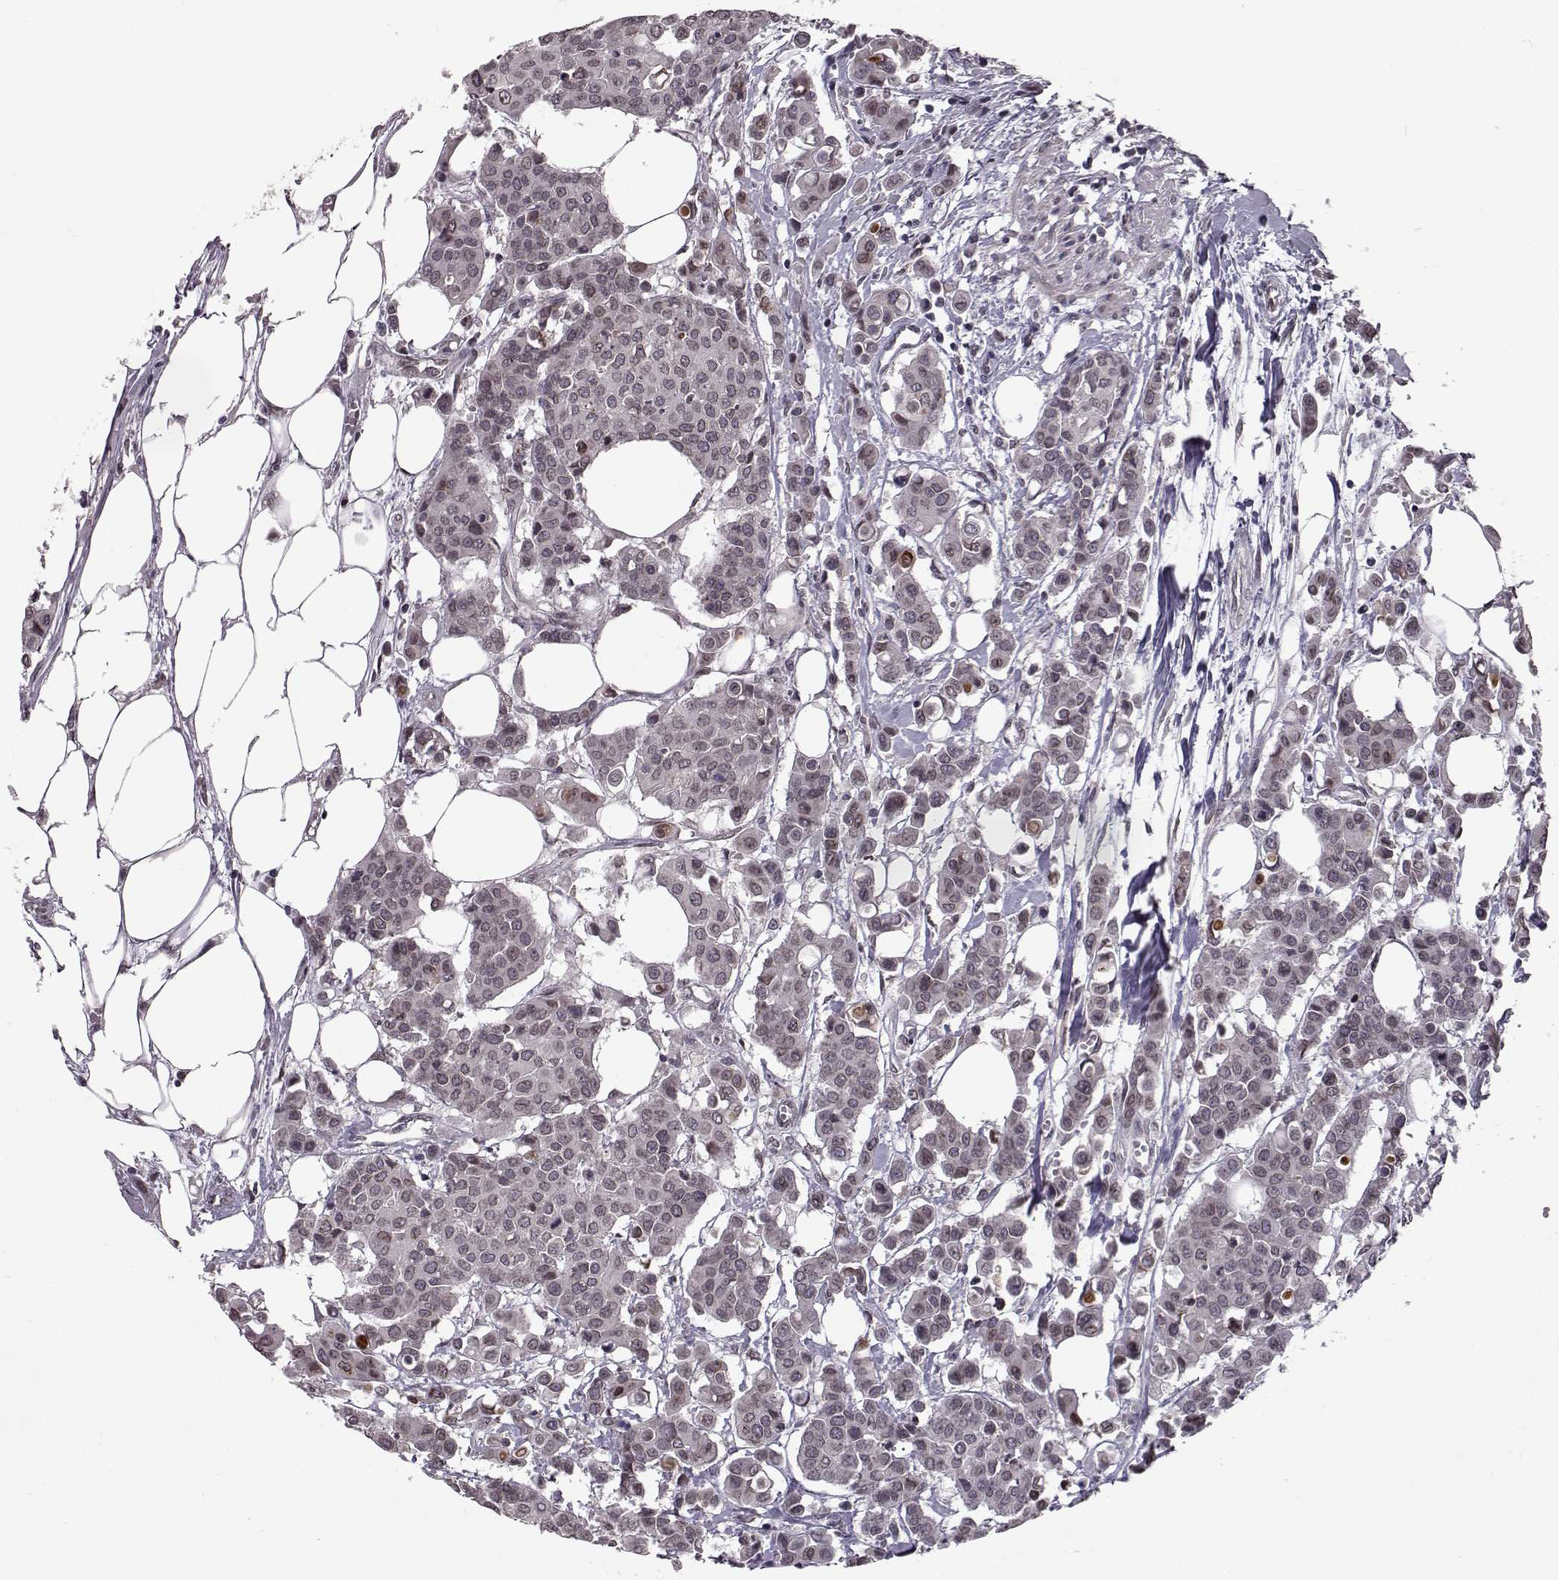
{"staining": {"intensity": "negative", "quantity": "none", "location": "none"}, "tissue": "carcinoid", "cell_type": "Tumor cells", "image_type": "cancer", "snomed": [{"axis": "morphology", "description": "Carcinoid, malignant, NOS"}, {"axis": "topography", "description": "Colon"}], "caption": "An immunohistochemistry photomicrograph of carcinoid is shown. There is no staining in tumor cells of carcinoid. The staining is performed using DAB (3,3'-diaminobenzidine) brown chromogen with nuclei counter-stained in using hematoxylin.", "gene": "NUP37", "patient": {"sex": "male", "age": 81}}